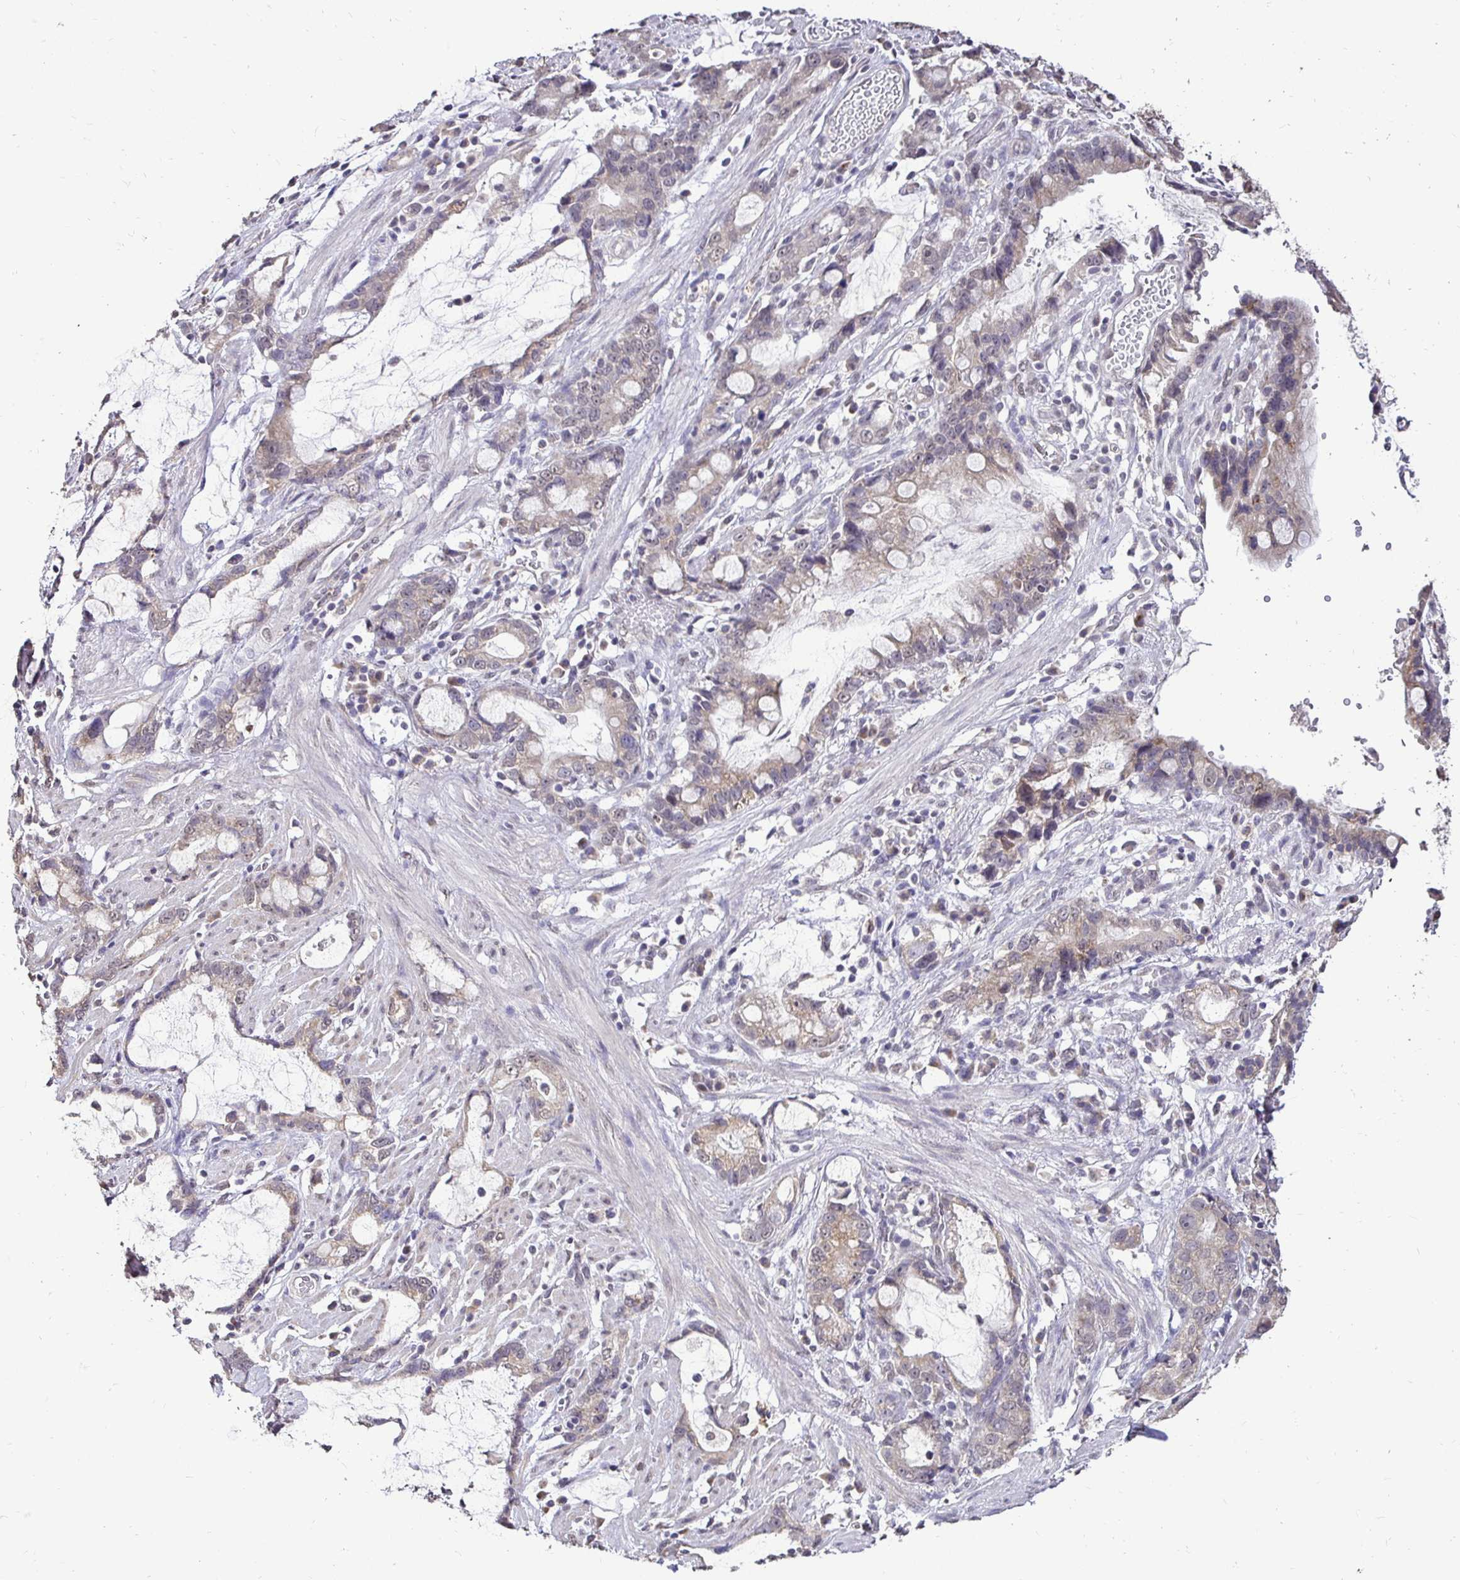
{"staining": {"intensity": "weak", "quantity": ">75%", "location": "cytoplasmic/membranous"}, "tissue": "stomach cancer", "cell_type": "Tumor cells", "image_type": "cancer", "snomed": [{"axis": "morphology", "description": "Adenocarcinoma, NOS"}, {"axis": "topography", "description": "Stomach"}], "caption": "Immunohistochemistry (IHC) (DAB) staining of stomach cancer (adenocarcinoma) displays weak cytoplasmic/membranous protein expression in approximately >75% of tumor cells. (IHC, brightfield microscopy, high magnification).", "gene": "RHEBL1", "patient": {"sex": "male", "age": 55}}